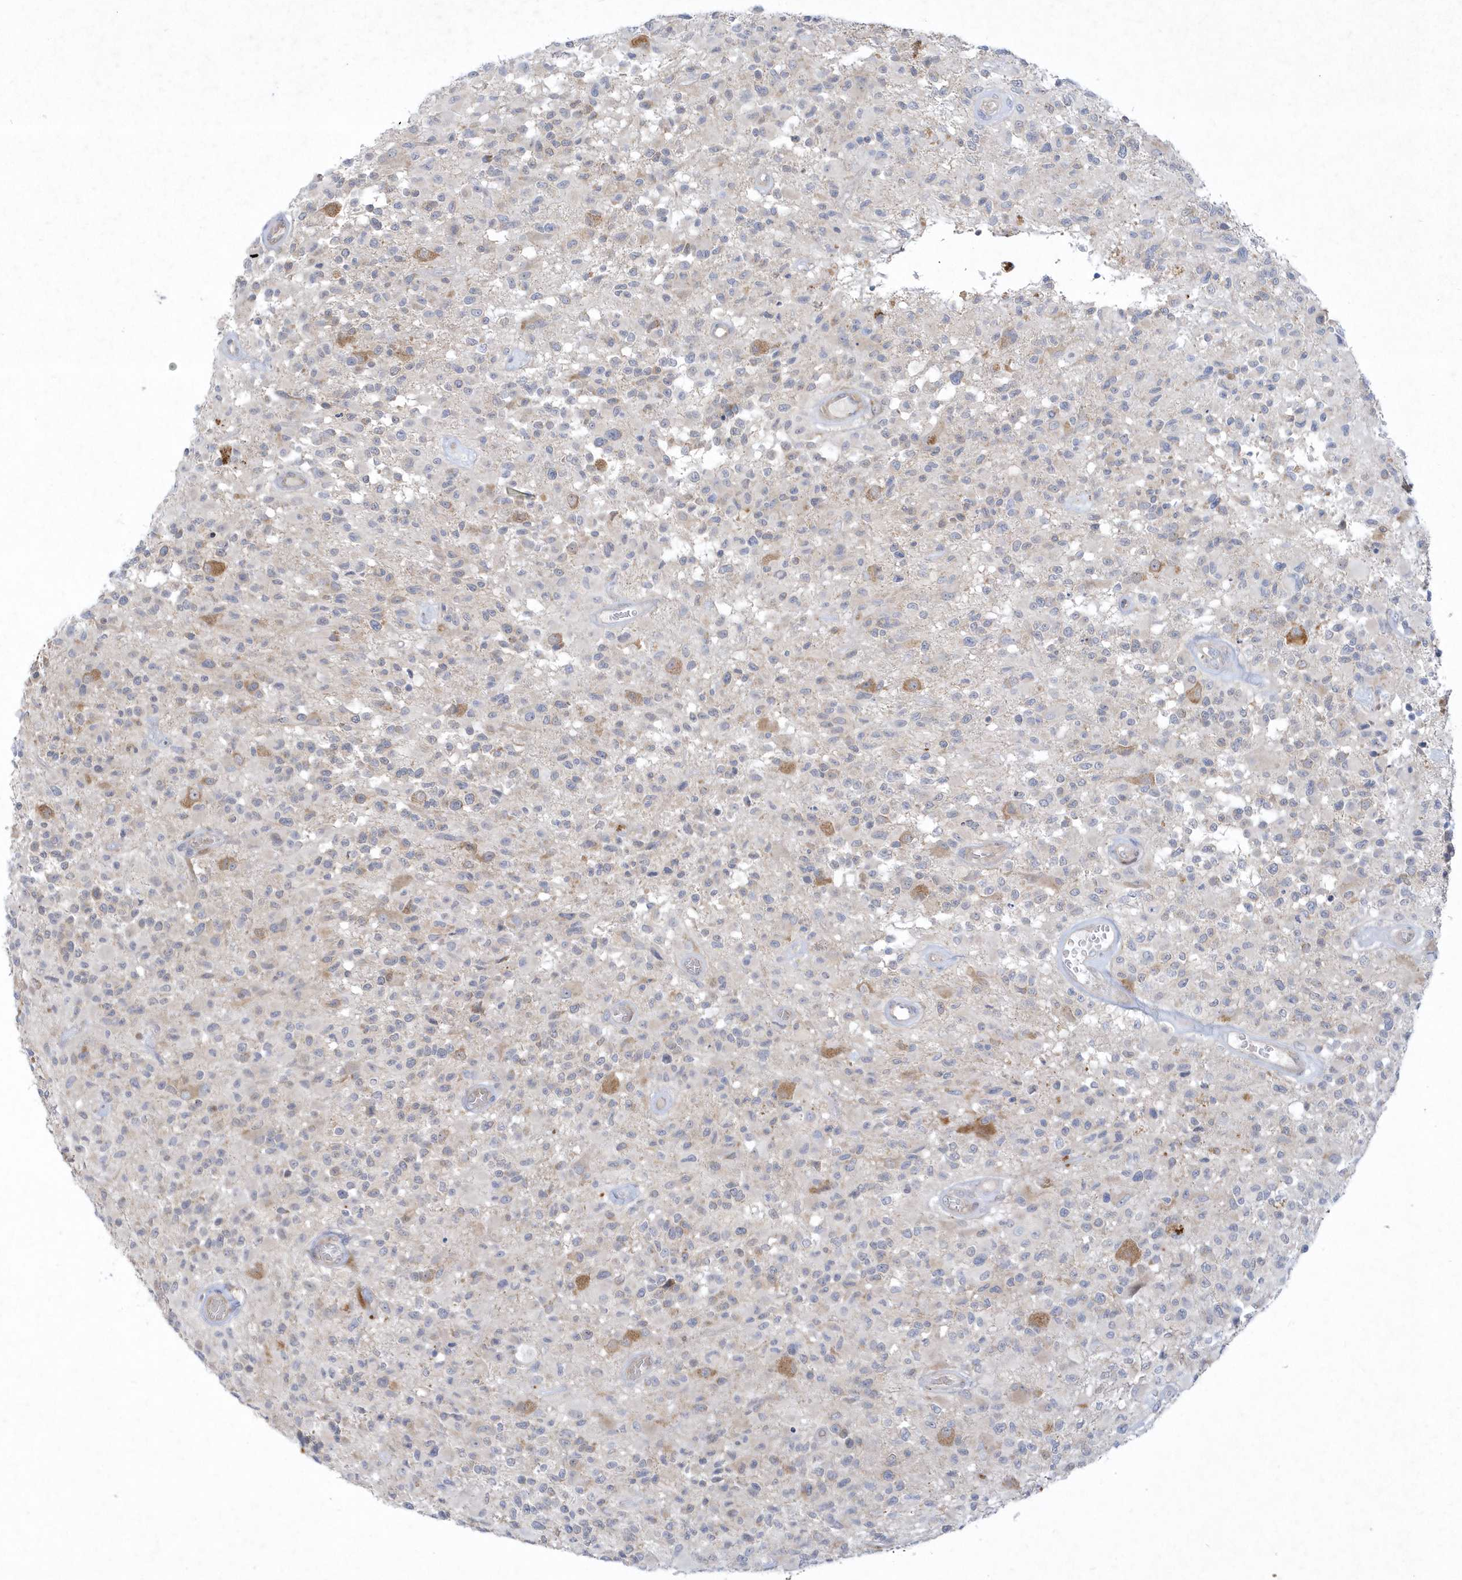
{"staining": {"intensity": "negative", "quantity": "none", "location": "none"}, "tissue": "glioma", "cell_type": "Tumor cells", "image_type": "cancer", "snomed": [{"axis": "morphology", "description": "Glioma, malignant, High grade"}, {"axis": "morphology", "description": "Glioblastoma, NOS"}, {"axis": "topography", "description": "Brain"}], "caption": "This is an IHC micrograph of glioblastoma. There is no positivity in tumor cells.", "gene": "LARS1", "patient": {"sex": "male", "age": 60}}